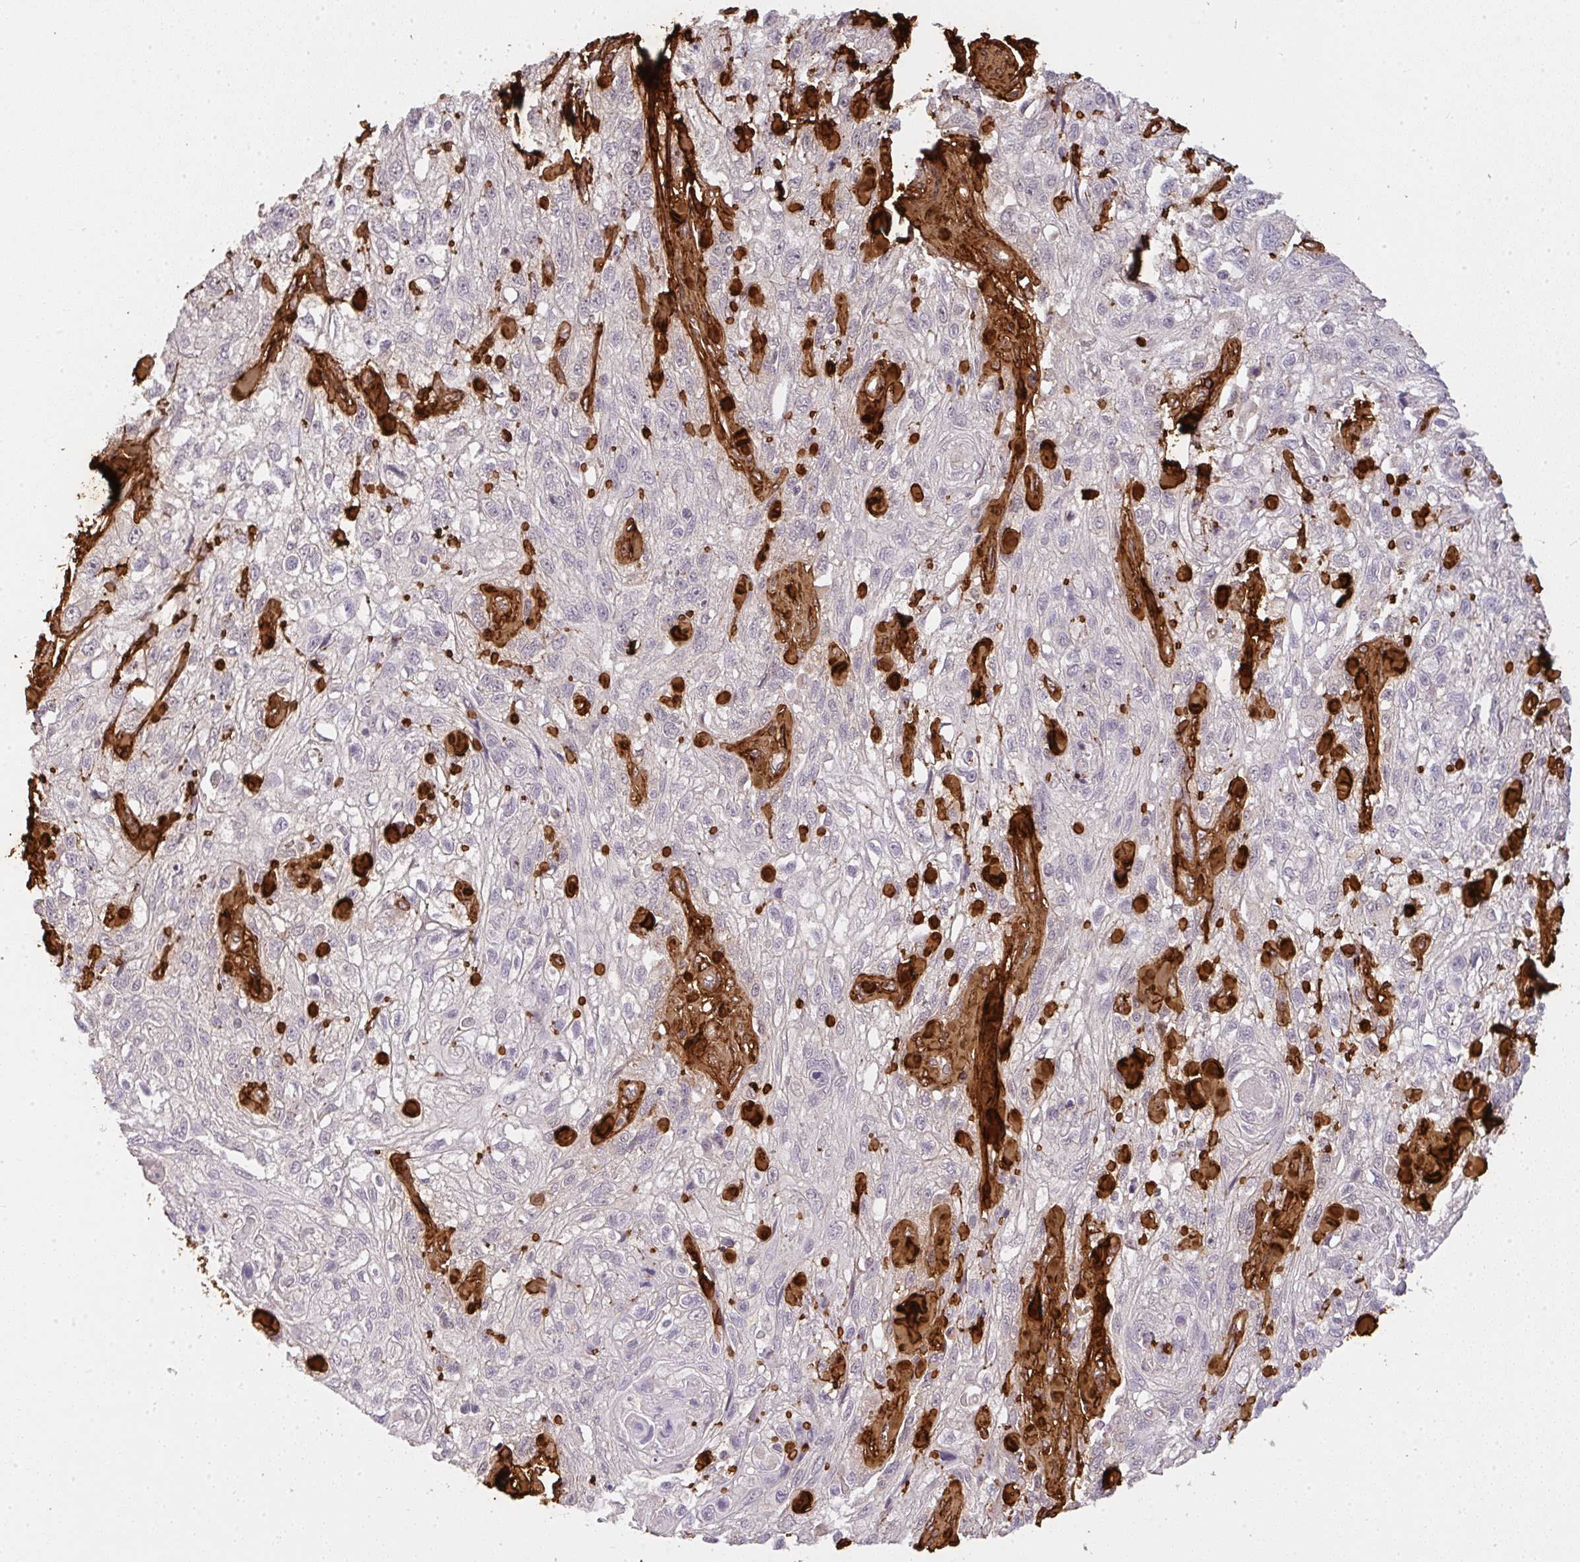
{"staining": {"intensity": "negative", "quantity": "none", "location": "none"}, "tissue": "skin cancer", "cell_type": "Tumor cells", "image_type": "cancer", "snomed": [{"axis": "morphology", "description": "Squamous cell carcinoma, NOS"}, {"axis": "topography", "description": "Skin"}, {"axis": "topography", "description": "Vulva"}], "caption": "Immunohistochemistry of squamous cell carcinoma (skin) shows no positivity in tumor cells. The staining is performed using DAB (3,3'-diaminobenzidine) brown chromogen with nuclei counter-stained in using hematoxylin.", "gene": "COL3A1", "patient": {"sex": "female", "age": 86}}